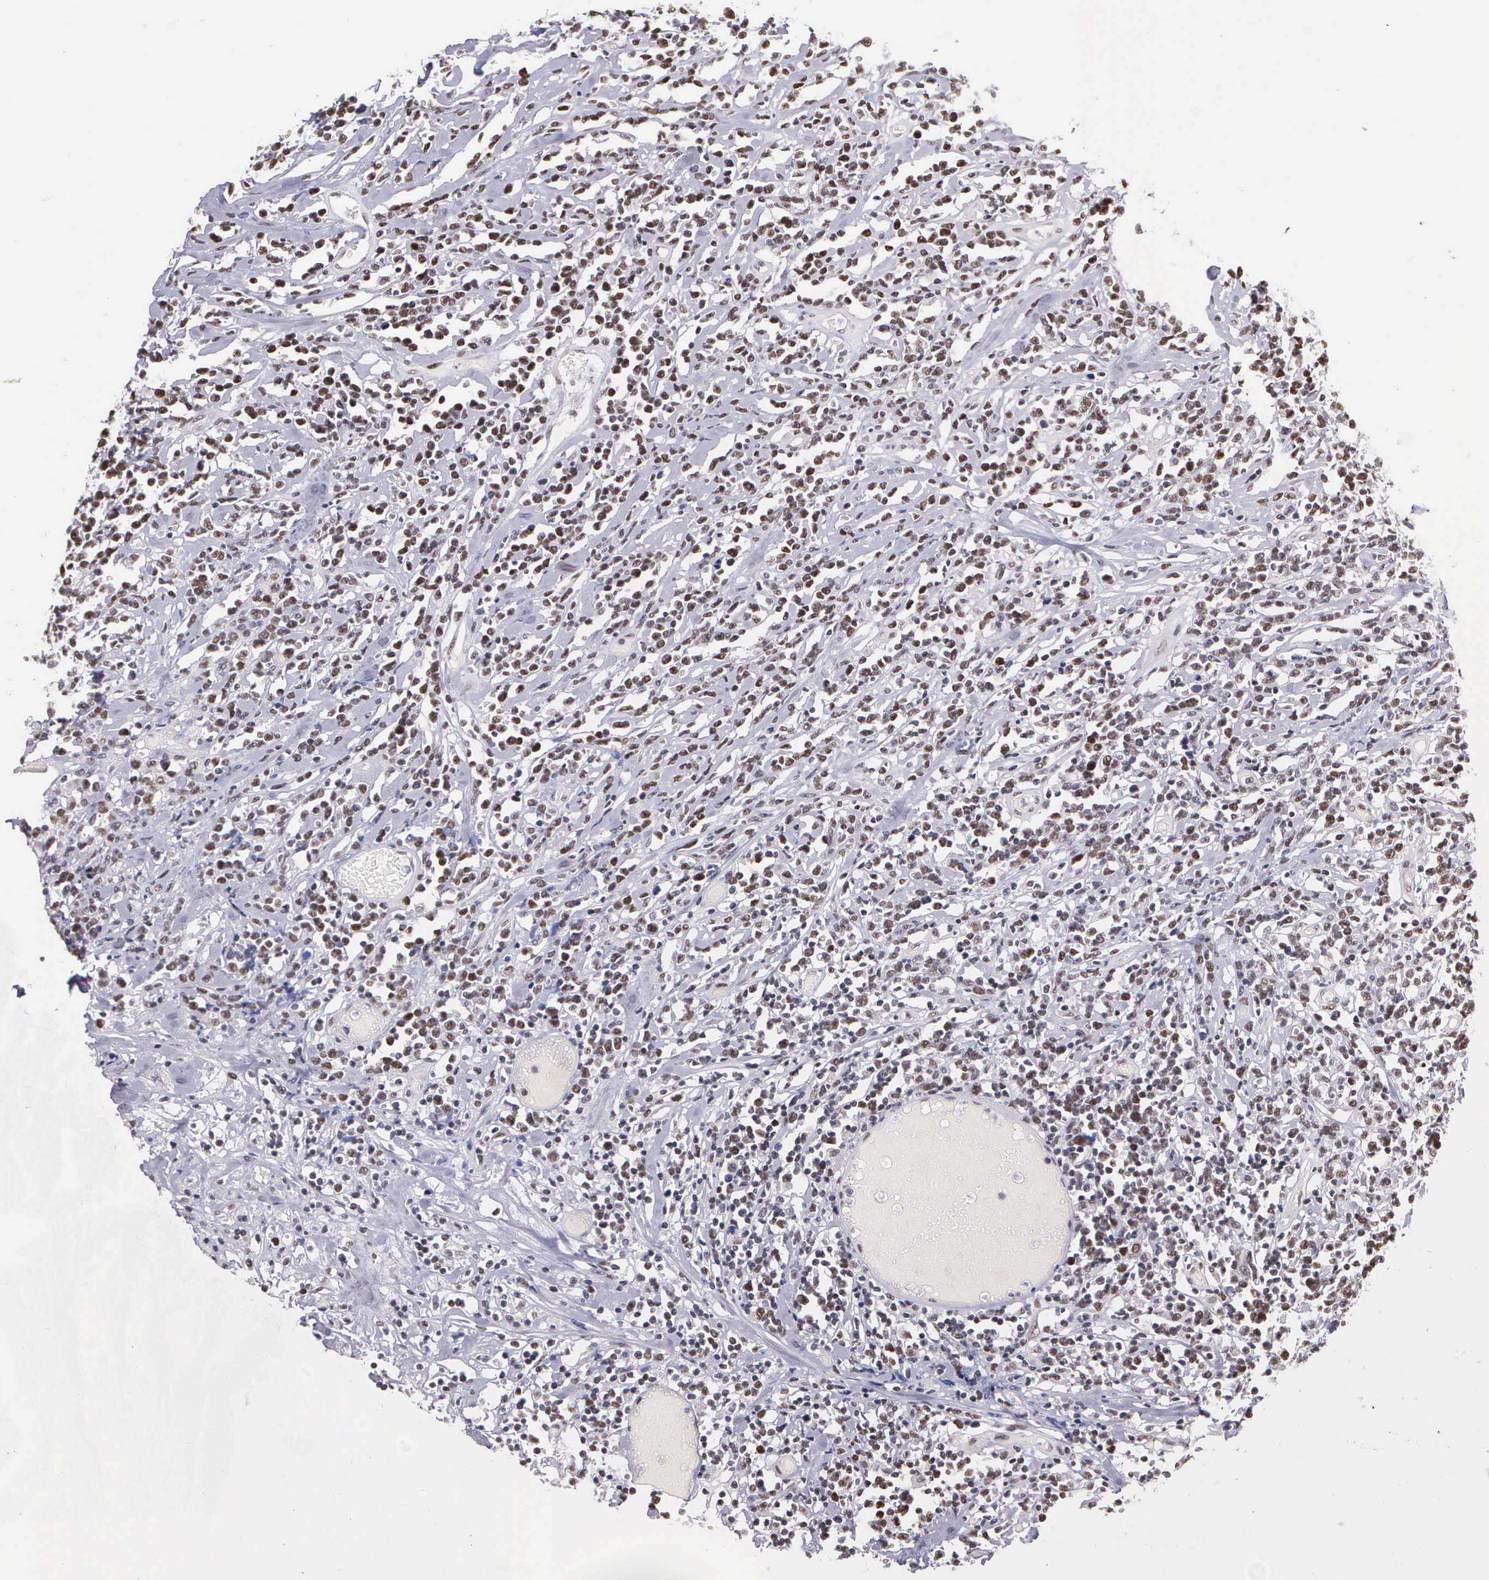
{"staining": {"intensity": "moderate", "quantity": ">75%", "location": "nuclear"}, "tissue": "lymphoma", "cell_type": "Tumor cells", "image_type": "cancer", "snomed": [{"axis": "morphology", "description": "Malignant lymphoma, non-Hodgkin's type, High grade"}, {"axis": "topography", "description": "Colon"}], "caption": "This histopathology image demonstrates immunohistochemistry staining of lymphoma, with medium moderate nuclear staining in about >75% of tumor cells.", "gene": "UBR7", "patient": {"sex": "male", "age": 82}}